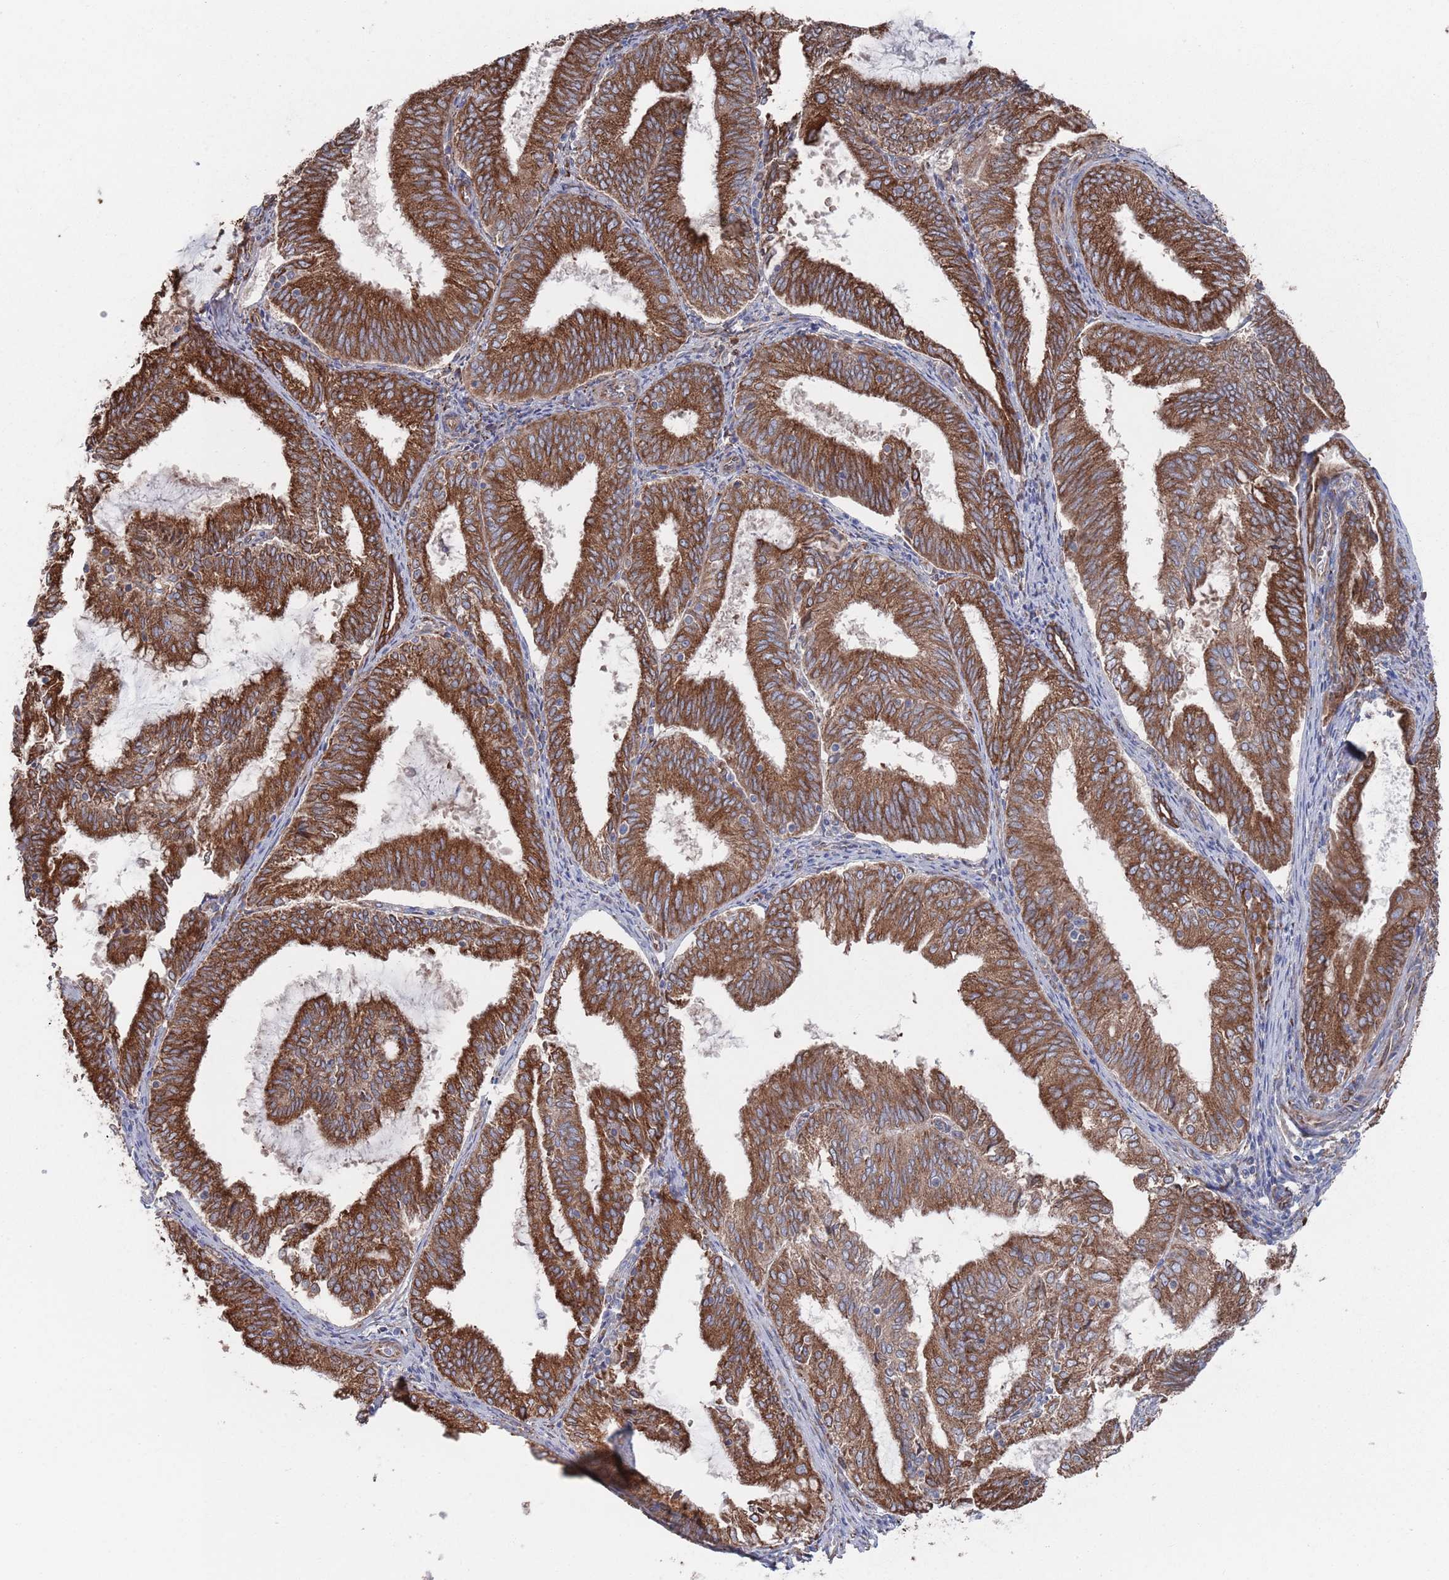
{"staining": {"intensity": "strong", "quantity": ">75%", "location": "cytoplasmic/membranous"}, "tissue": "endometrial cancer", "cell_type": "Tumor cells", "image_type": "cancer", "snomed": [{"axis": "morphology", "description": "Adenocarcinoma, NOS"}, {"axis": "topography", "description": "Endometrium"}], "caption": "Immunohistochemistry (IHC) (DAB (3,3'-diaminobenzidine)) staining of human adenocarcinoma (endometrial) reveals strong cytoplasmic/membranous protein expression in about >75% of tumor cells.", "gene": "CCDC106", "patient": {"sex": "female", "age": 81}}